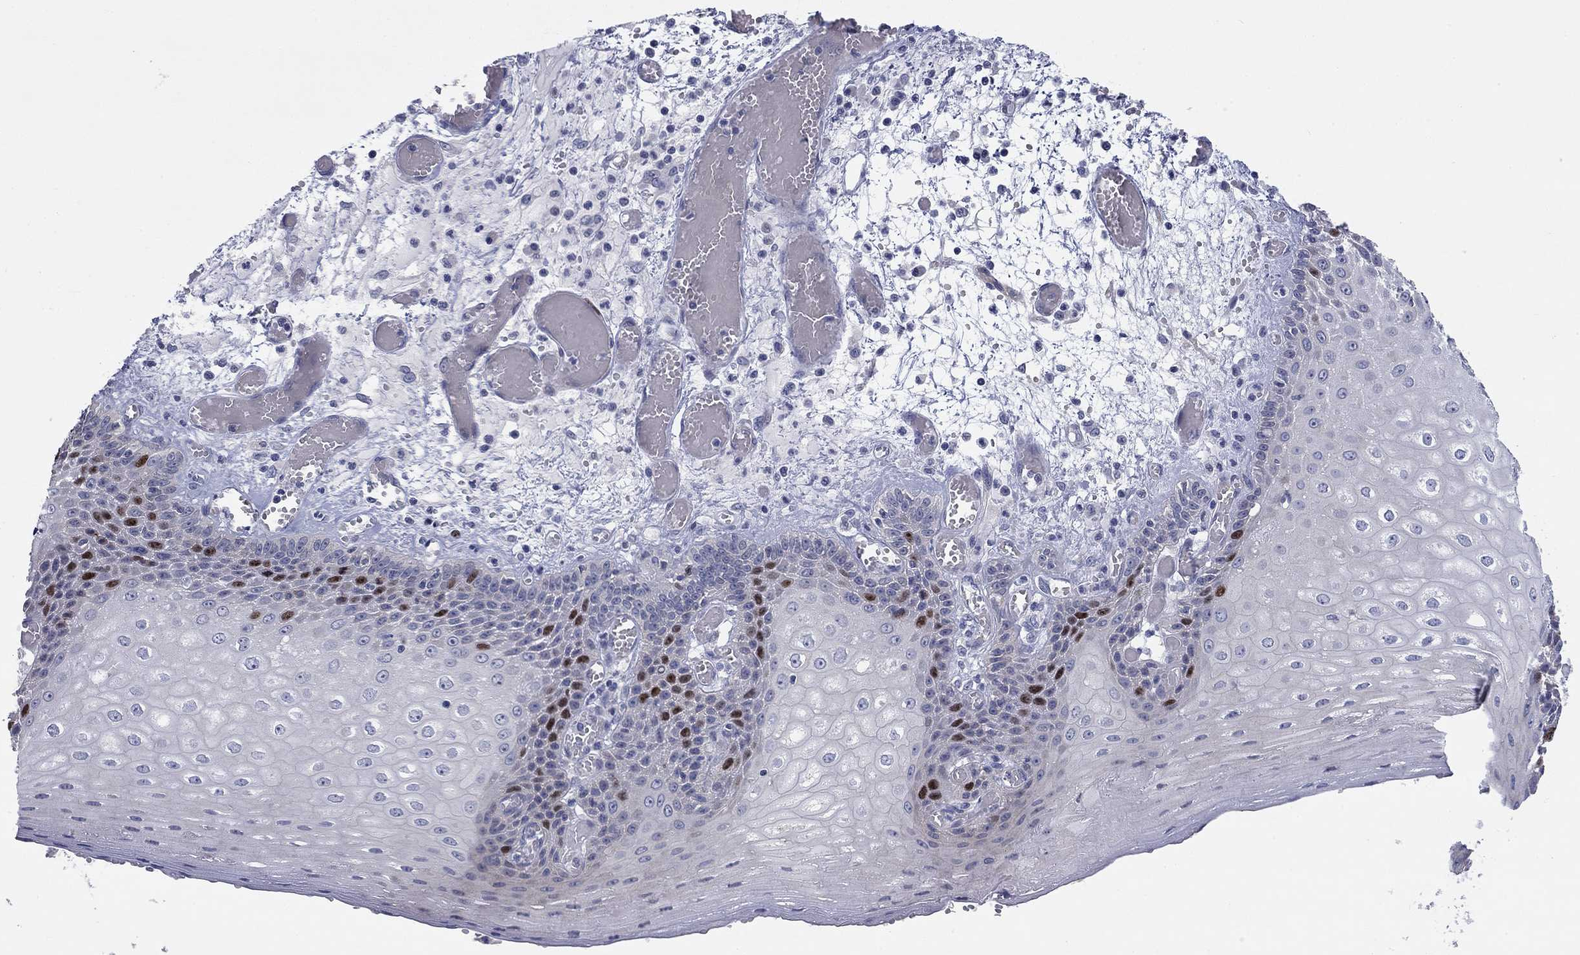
{"staining": {"intensity": "strong", "quantity": "<25%", "location": "nuclear"}, "tissue": "esophagus", "cell_type": "Squamous epithelial cells", "image_type": "normal", "snomed": [{"axis": "morphology", "description": "Normal tissue, NOS"}, {"axis": "topography", "description": "Esophagus"}], "caption": "The image displays immunohistochemical staining of normal esophagus. There is strong nuclear staining is appreciated in approximately <25% of squamous epithelial cells.", "gene": "PRC1", "patient": {"sex": "male", "age": 58}}